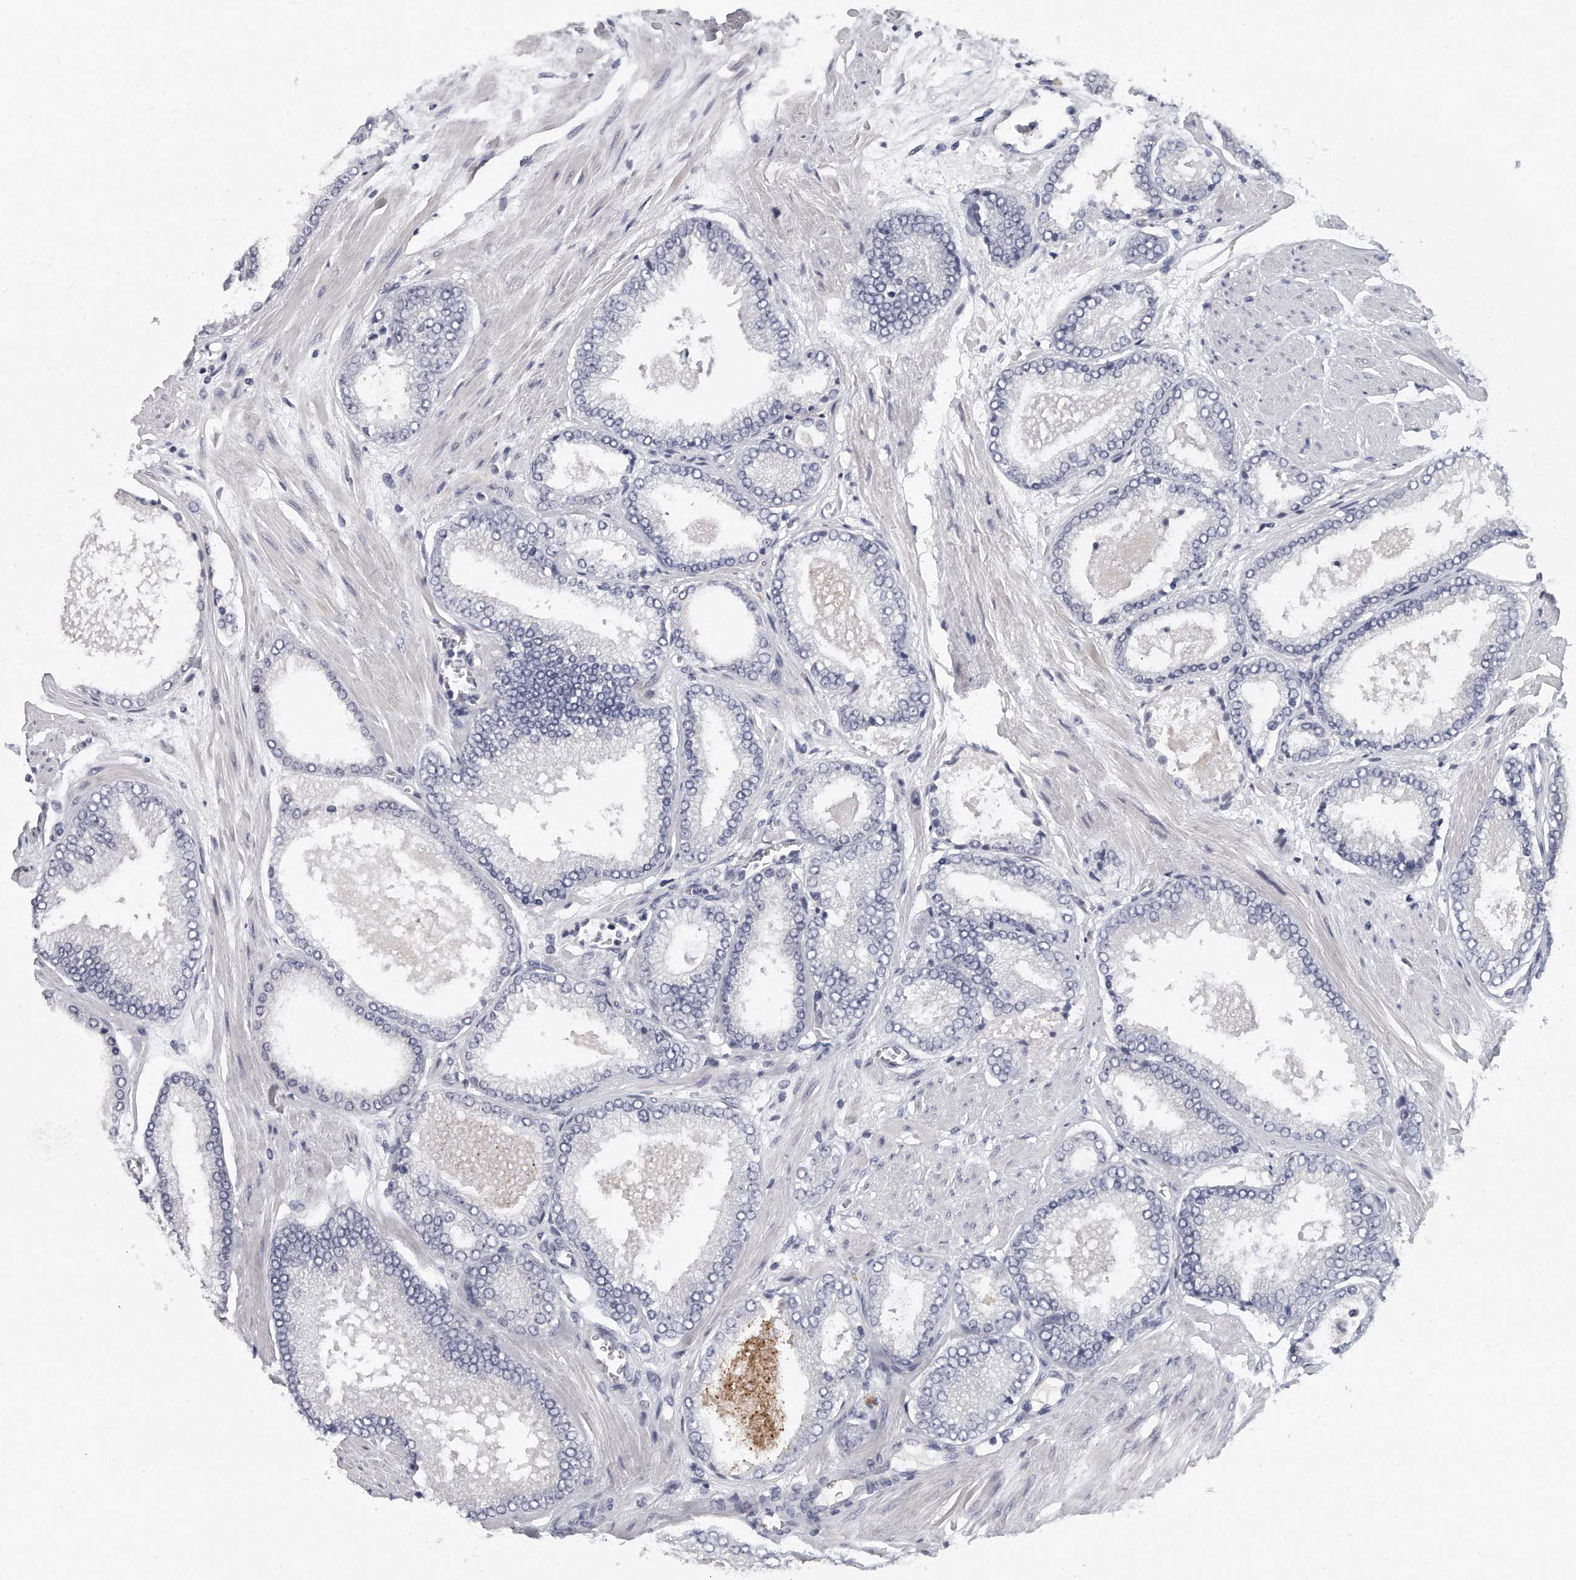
{"staining": {"intensity": "negative", "quantity": "none", "location": "none"}, "tissue": "prostate cancer", "cell_type": "Tumor cells", "image_type": "cancer", "snomed": [{"axis": "morphology", "description": "Adenocarcinoma, High grade"}, {"axis": "topography", "description": "Prostate"}], "caption": "This is an IHC image of prostate adenocarcinoma (high-grade). There is no expression in tumor cells.", "gene": "KLHL7", "patient": {"sex": "male", "age": 61}}